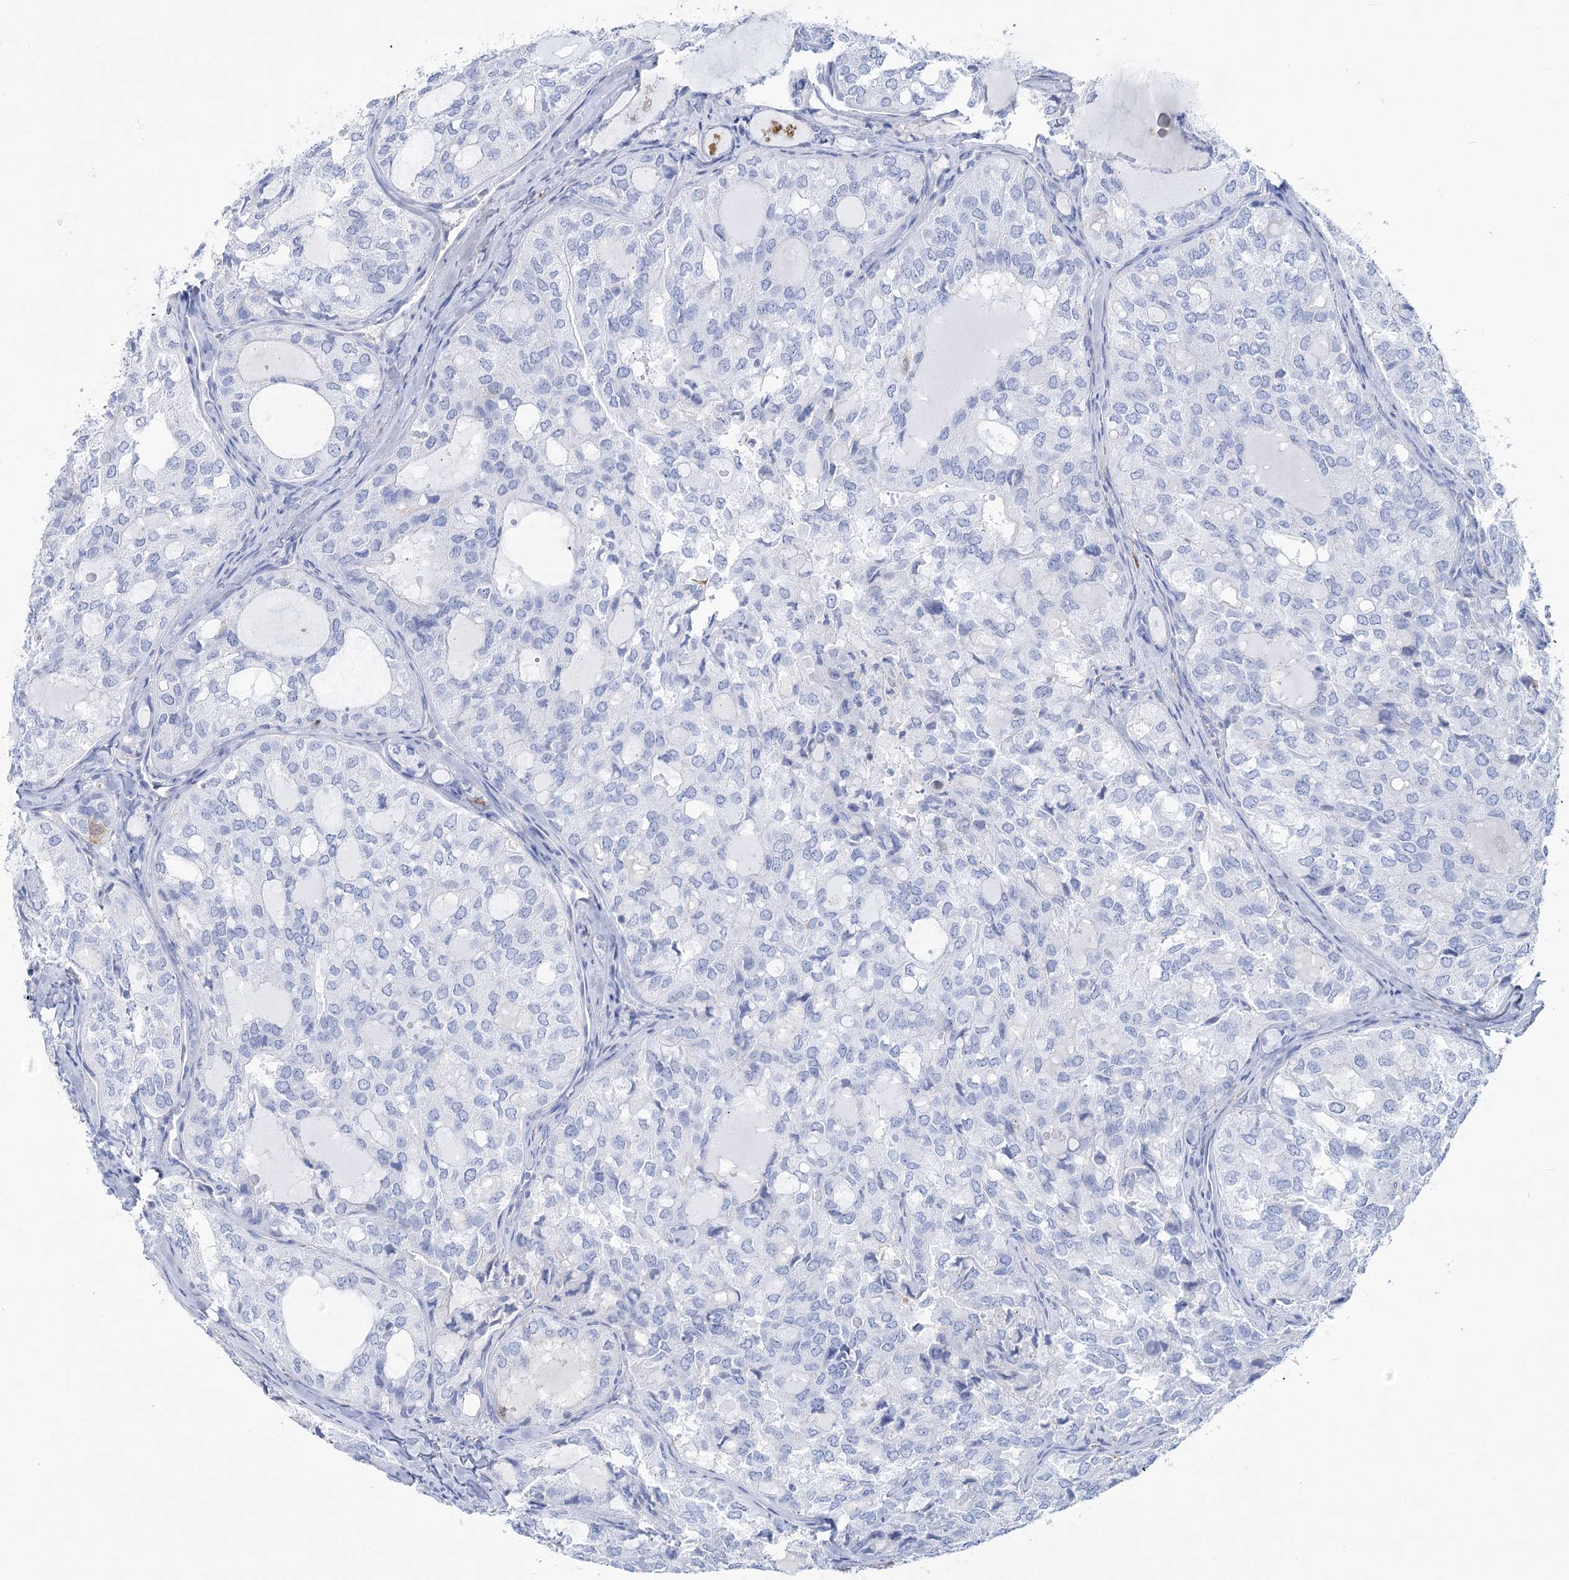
{"staining": {"intensity": "negative", "quantity": "none", "location": "none"}, "tissue": "thyroid cancer", "cell_type": "Tumor cells", "image_type": "cancer", "snomed": [{"axis": "morphology", "description": "Follicular adenoma carcinoma, NOS"}, {"axis": "topography", "description": "Thyroid gland"}], "caption": "Photomicrograph shows no protein expression in tumor cells of thyroid follicular adenoma carcinoma tissue. (DAB (3,3'-diaminobenzidine) immunohistochemistry with hematoxylin counter stain).", "gene": "PCDHA1", "patient": {"sex": "male", "age": 75}}